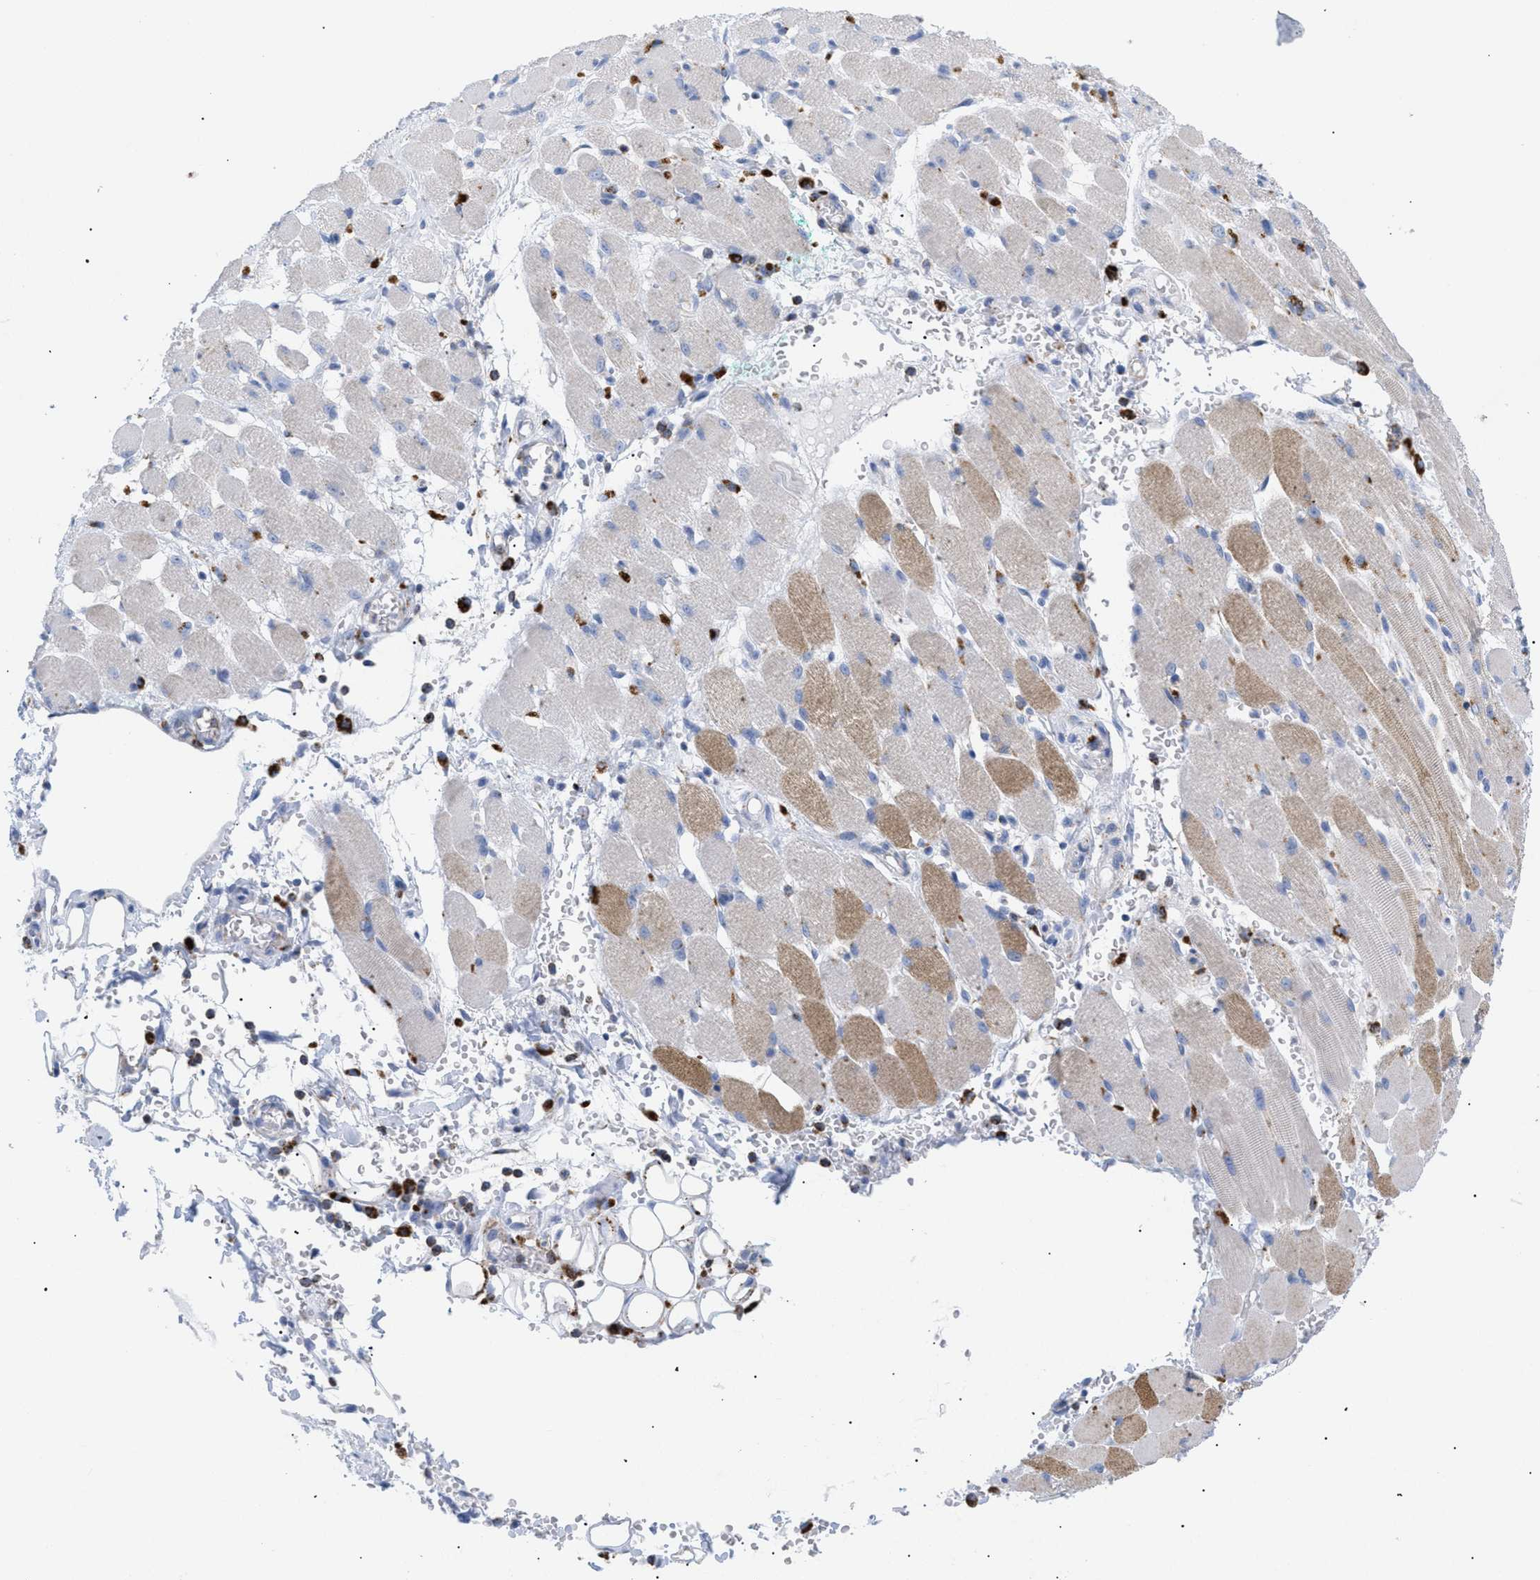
{"staining": {"intensity": "negative", "quantity": "none", "location": "none"}, "tissue": "adipose tissue", "cell_type": "Adipocytes", "image_type": "normal", "snomed": [{"axis": "morphology", "description": "Squamous cell carcinoma, NOS"}, {"axis": "topography", "description": "Oral tissue"}, {"axis": "topography", "description": "Head-Neck"}], "caption": "A high-resolution image shows immunohistochemistry (IHC) staining of benign adipose tissue, which displays no significant expression in adipocytes. (Brightfield microscopy of DAB (3,3'-diaminobenzidine) IHC at high magnification).", "gene": "DRAM2", "patient": {"sex": "female", "age": 50}}